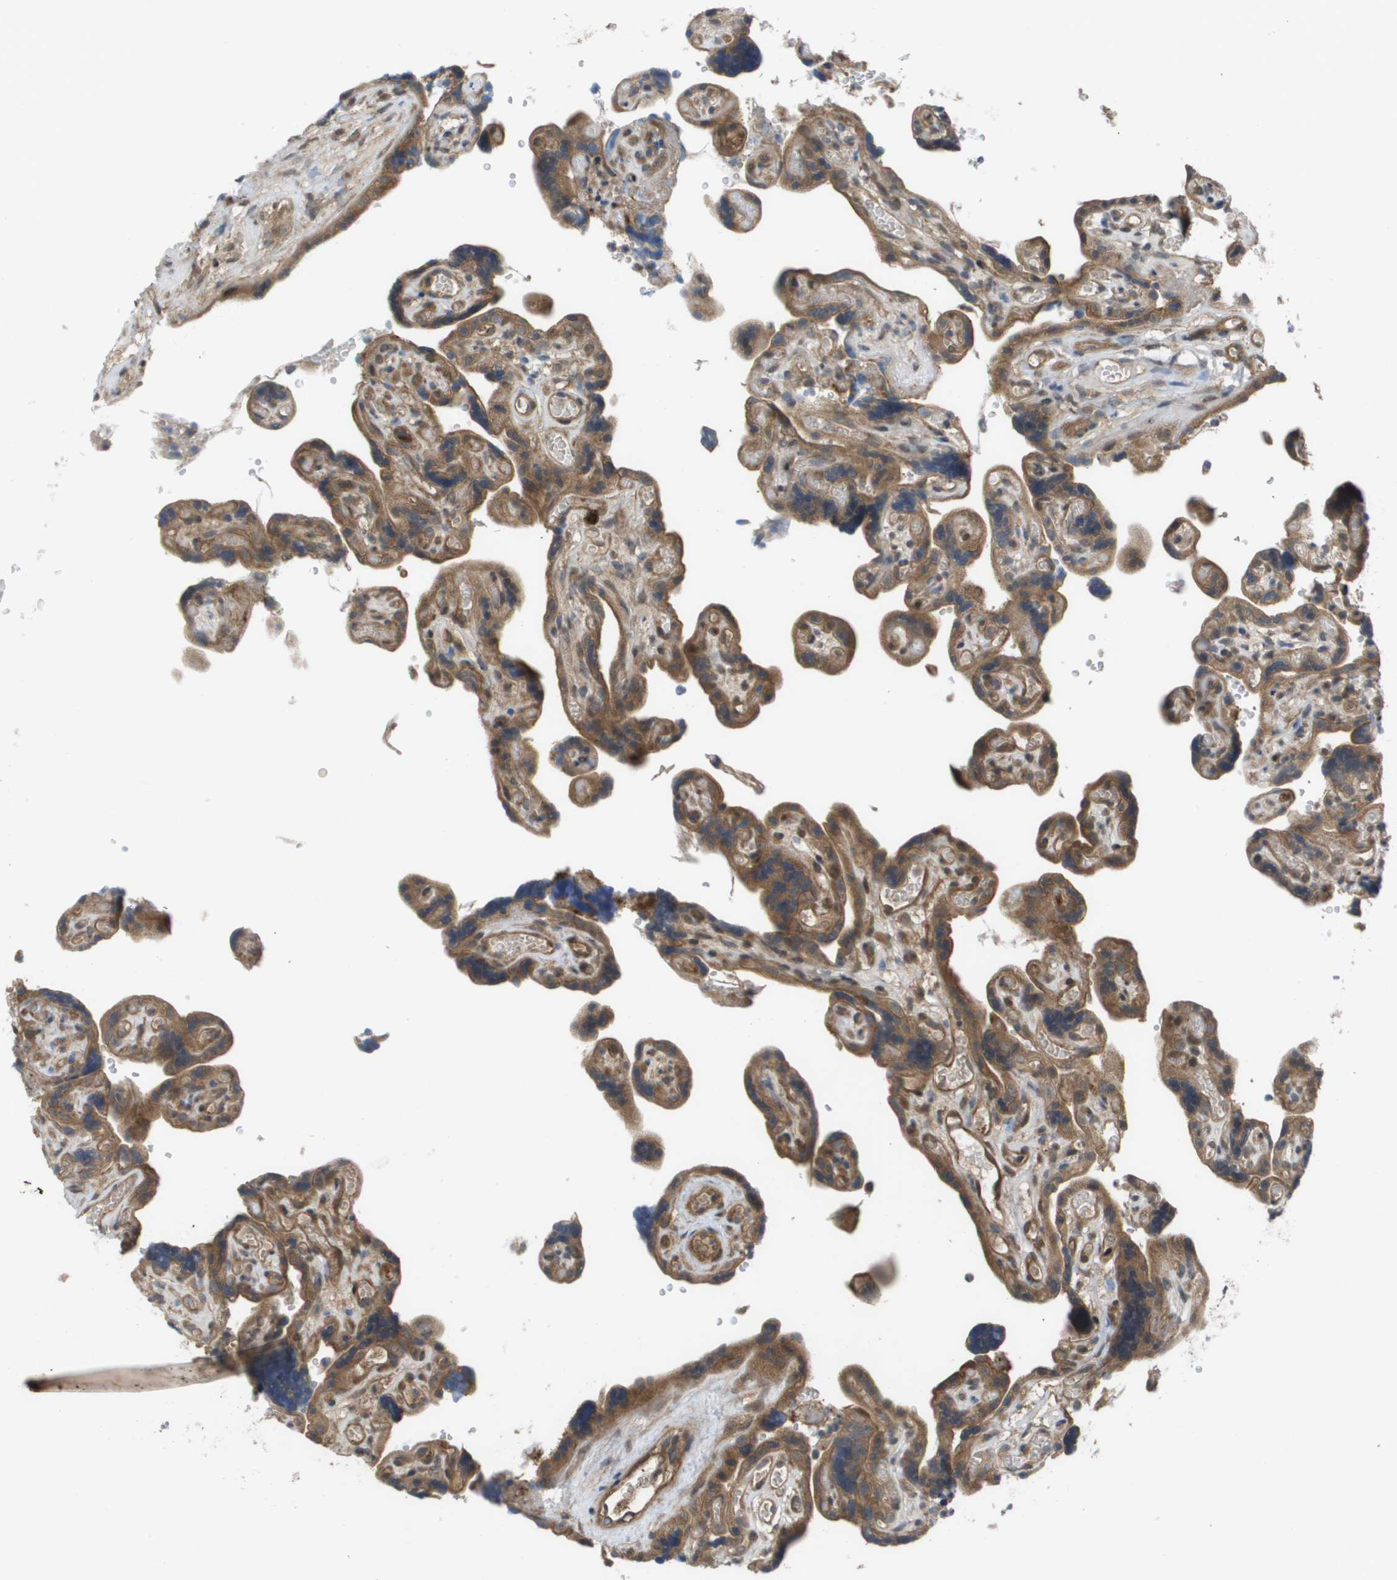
{"staining": {"intensity": "strong", "quantity": ">75%", "location": "cytoplasmic/membranous,nuclear"}, "tissue": "placenta", "cell_type": "Decidual cells", "image_type": "normal", "snomed": [{"axis": "morphology", "description": "Normal tissue, NOS"}, {"axis": "topography", "description": "Placenta"}], "caption": "The photomicrograph exhibits immunohistochemical staining of benign placenta. There is strong cytoplasmic/membranous,nuclear positivity is seen in approximately >75% of decidual cells.", "gene": "CTPS2", "patient": {"sex": "female", "age": 30}}